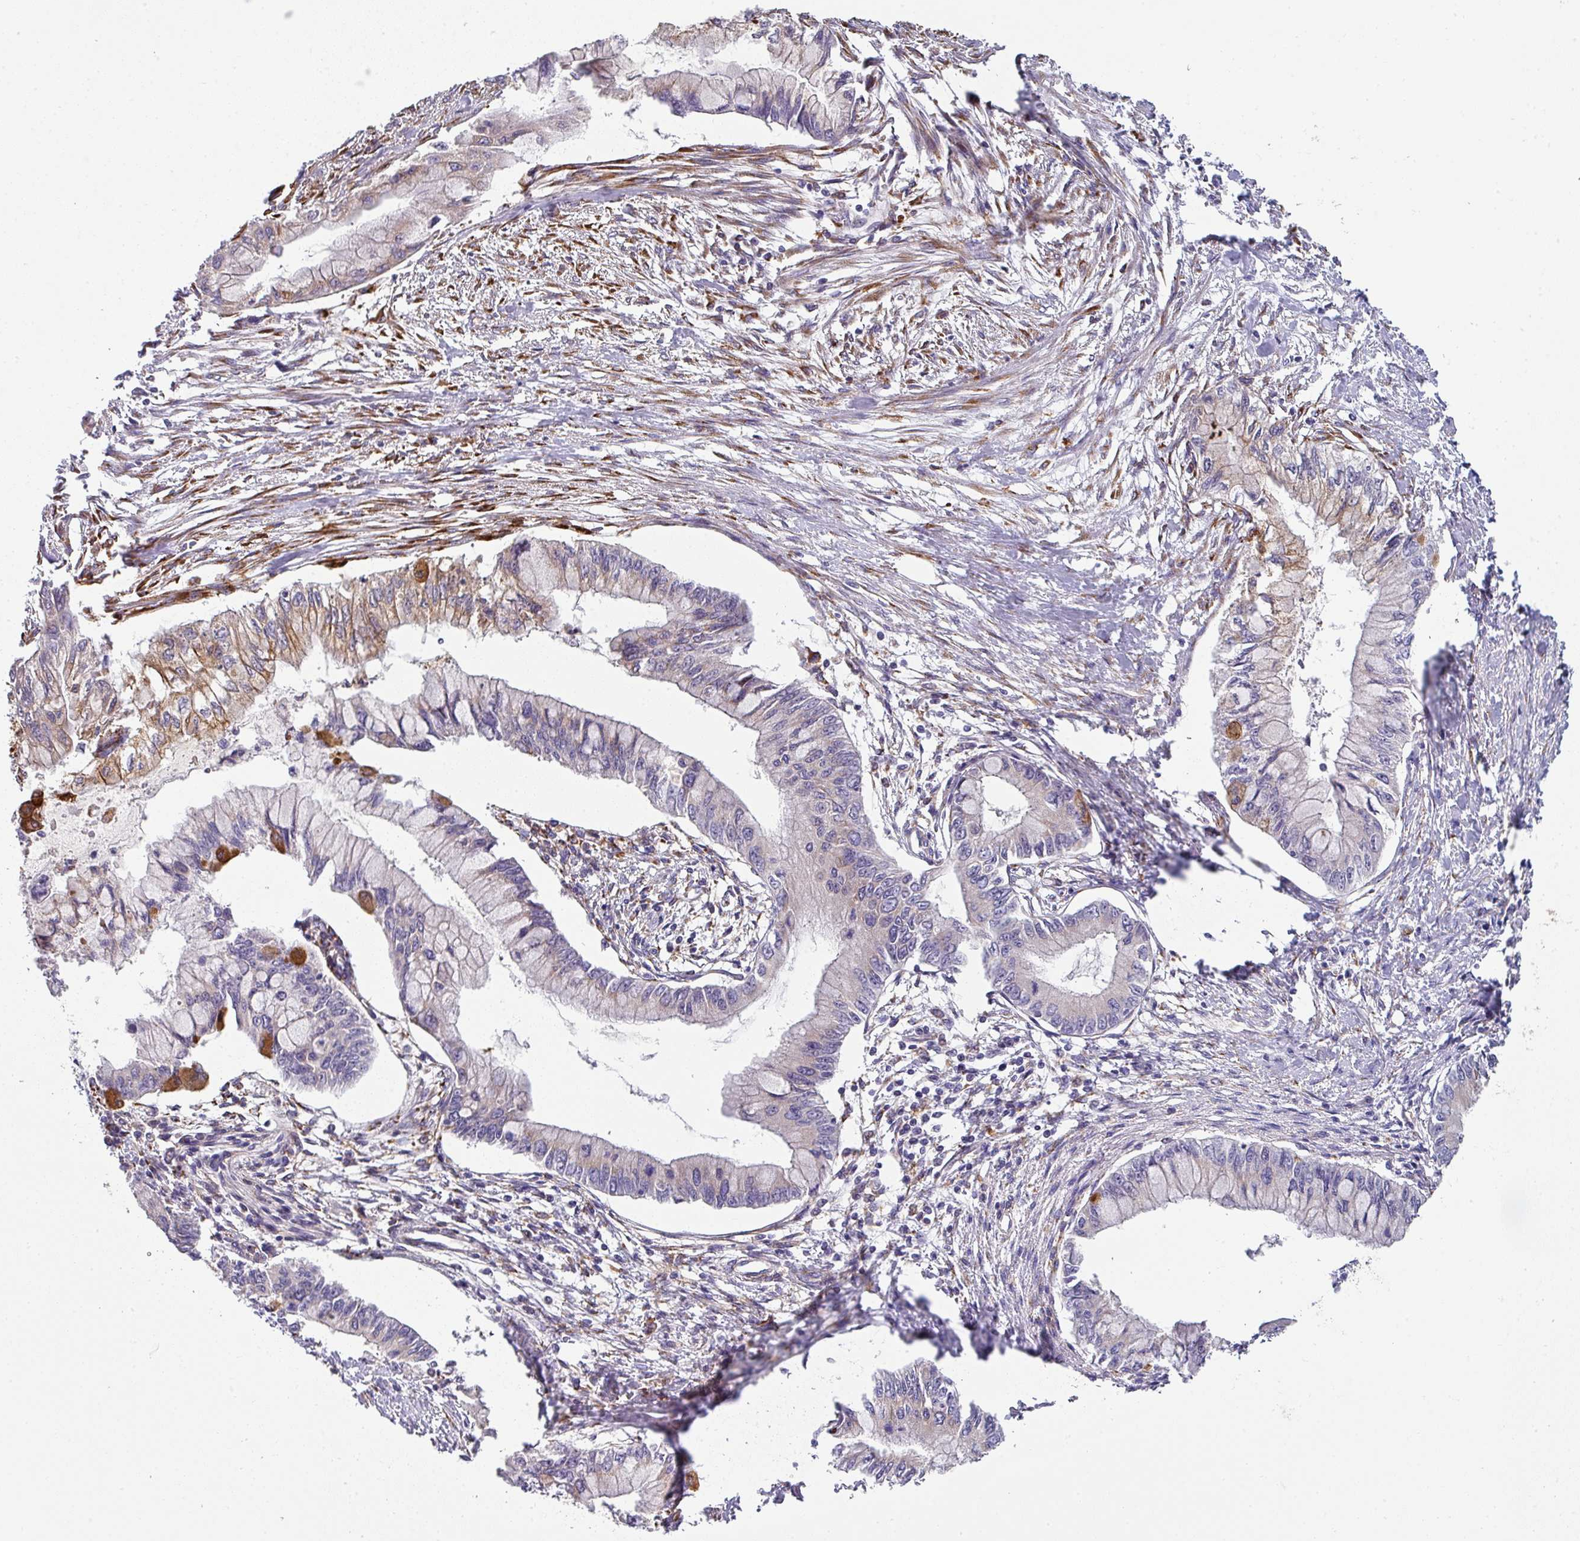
{"staining": {"intensity": "moderate", "quantity": "<25%", "location": "cytoplasmic/membranous"}, "tissue": "pancreatic cancer", "cell_type": "Tumor cells", "image_type": "cancer", "snomed": [{"axis": "morphology", "description": "Adenocarcinoma, NOS"}, {"axis": "topography", "description": "Pancreas"}], "caption": "There is low levels of moderate cytoplasmic/membranous expression in tumor cells of pancreatic cancer, as demonstrated by immunohistochemical staining (brown color).", "gene": "ZNF268", "patient": {"sex": "male", "age": 48}}